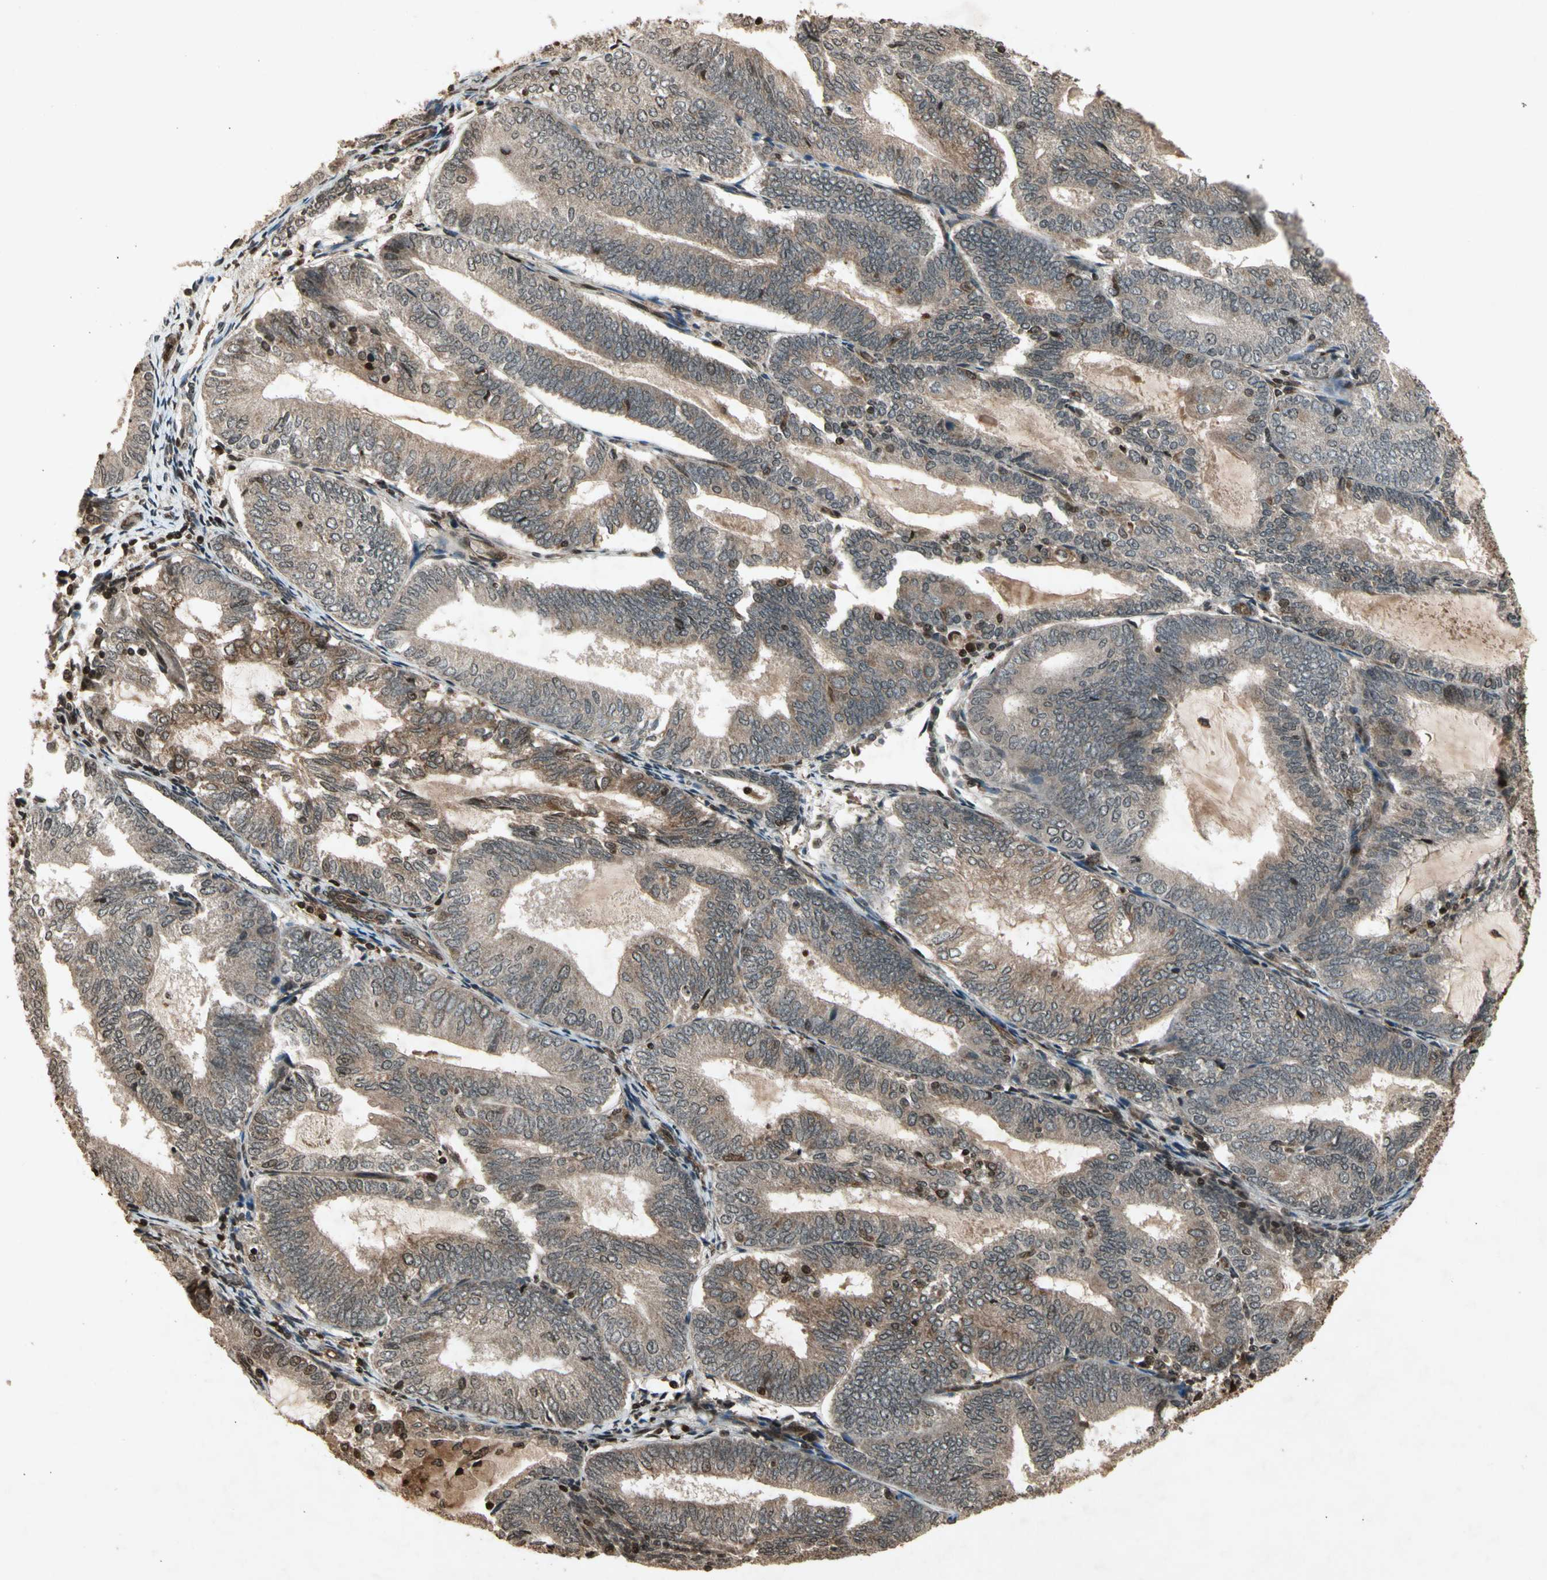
{"staining": {"intensity": "moderate", "quantity": ">75%", "location": "cytoplasmic/membranous"}, "tissue": "endometrial cancer", "cell_type": "Tumor cells", "image_type": "cancer", "snomed": [{"axis": "morphology", "description": "Adenocarcinoma, NOS"}, {"axis": "topography", "description": "Endometrium"}], "caption": "Protein positivity by immunohistochemistry (IHC) reveals moderate cytoplasmic/membranous expression in approximately >75% of tumor cells in endometrial cancer. The staining was performed using DAB to visualize the protein expression in brown, while the nuclei were stained in blue with hematoxylin (Magnification: 20x).", "gene": "GLRX", "patient": {"sex": "female", "age": 81}}